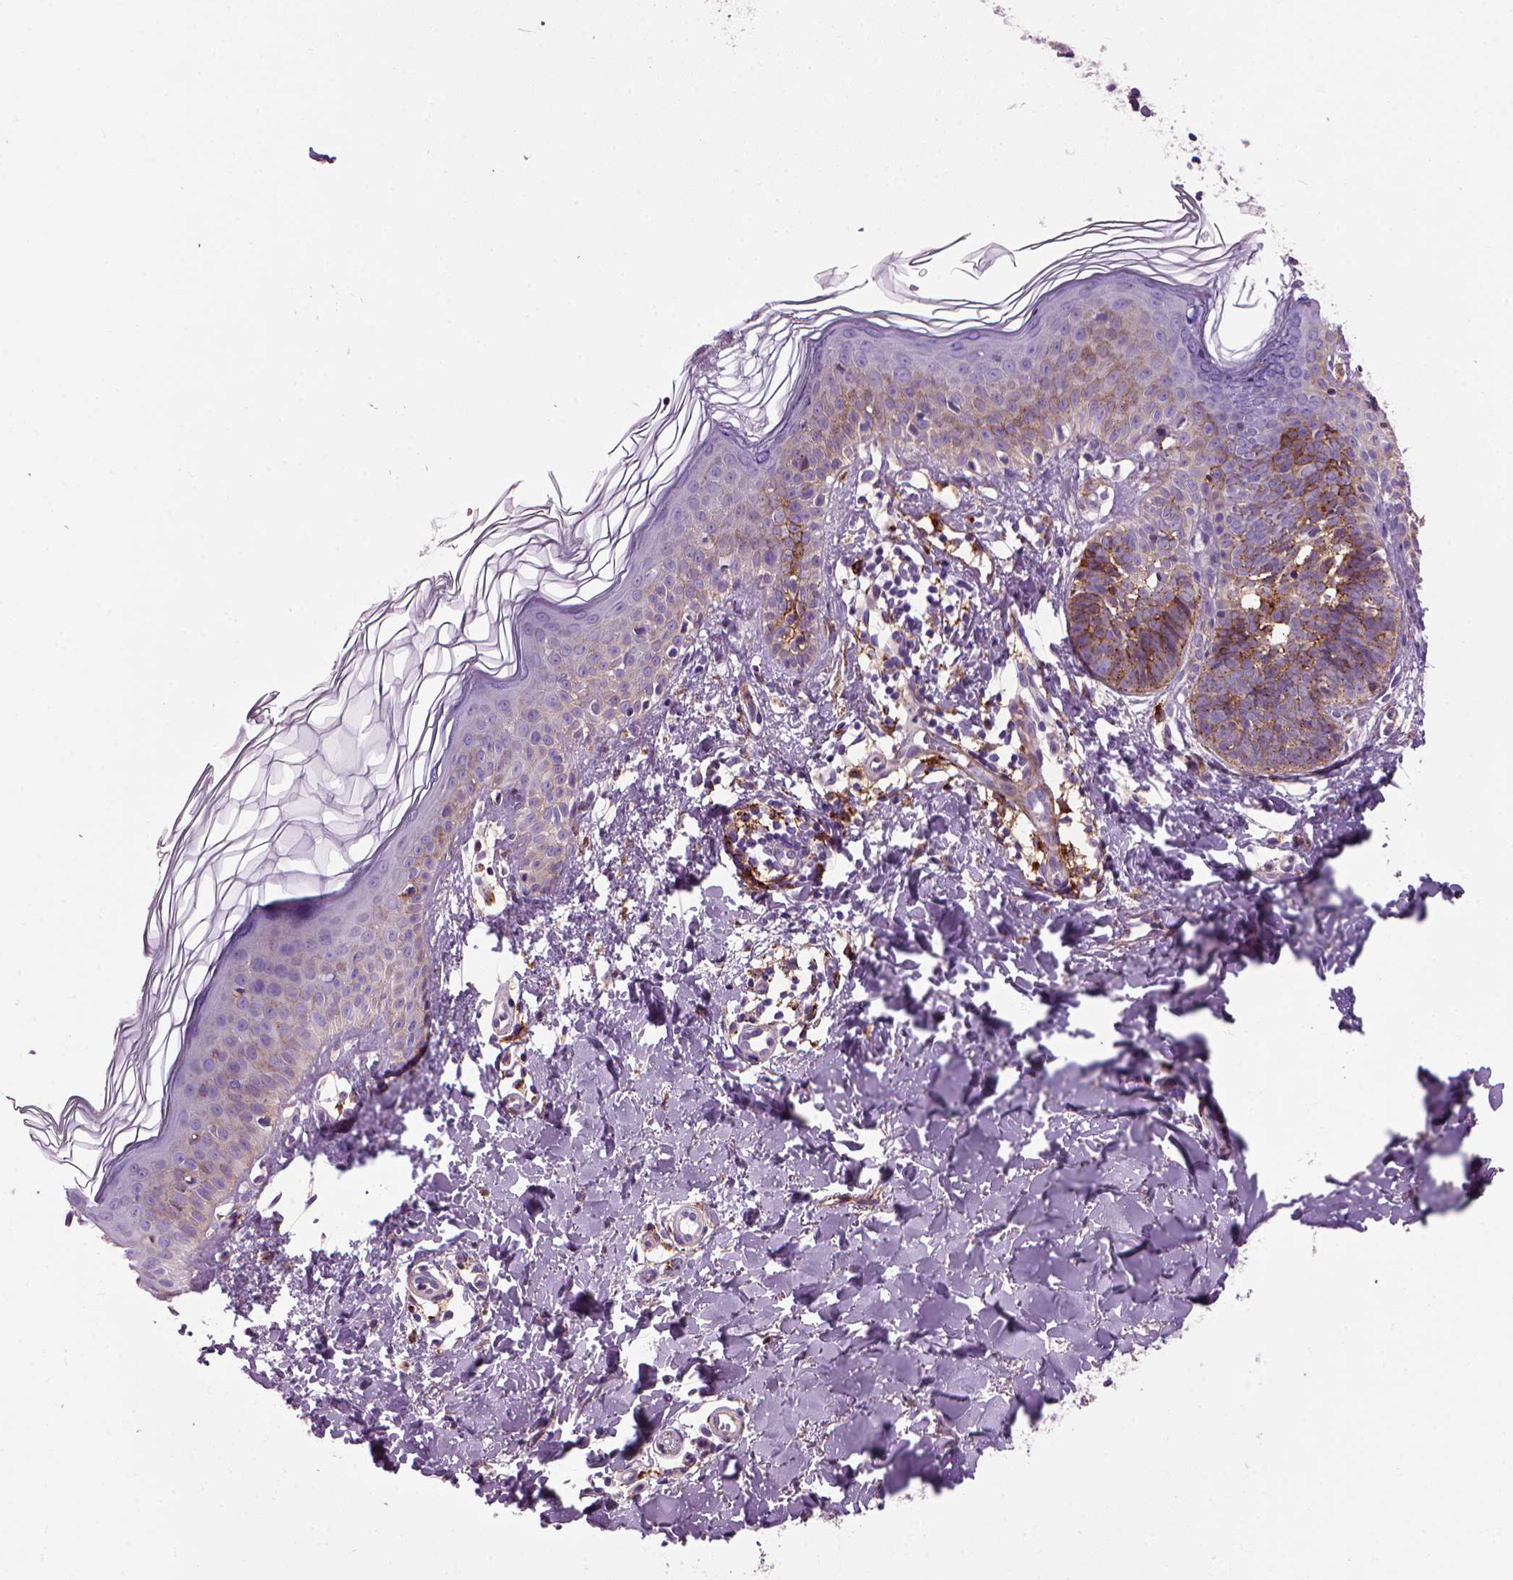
{"staining": {"intensity": "moderate", "quantity": ">75%", "location": "cytoplasmic/membranous"}, "tissue": "skin cancer", "cell_type": "Tumor cells", "image_type": "cancer", "snomed": [{"axis": "morphology", "description": "Basal cell carcinoma"}, {"axis": "topography", "description": "Skin"}], "caption": "Skin cancer tissue shows moderate cytoplasmic/membranous positivity in approximately >75% of tumor cells, visualized by immunohistochemistry.", "gene": "MARCKS", "patient": {"sex": "female", "age": 51}}